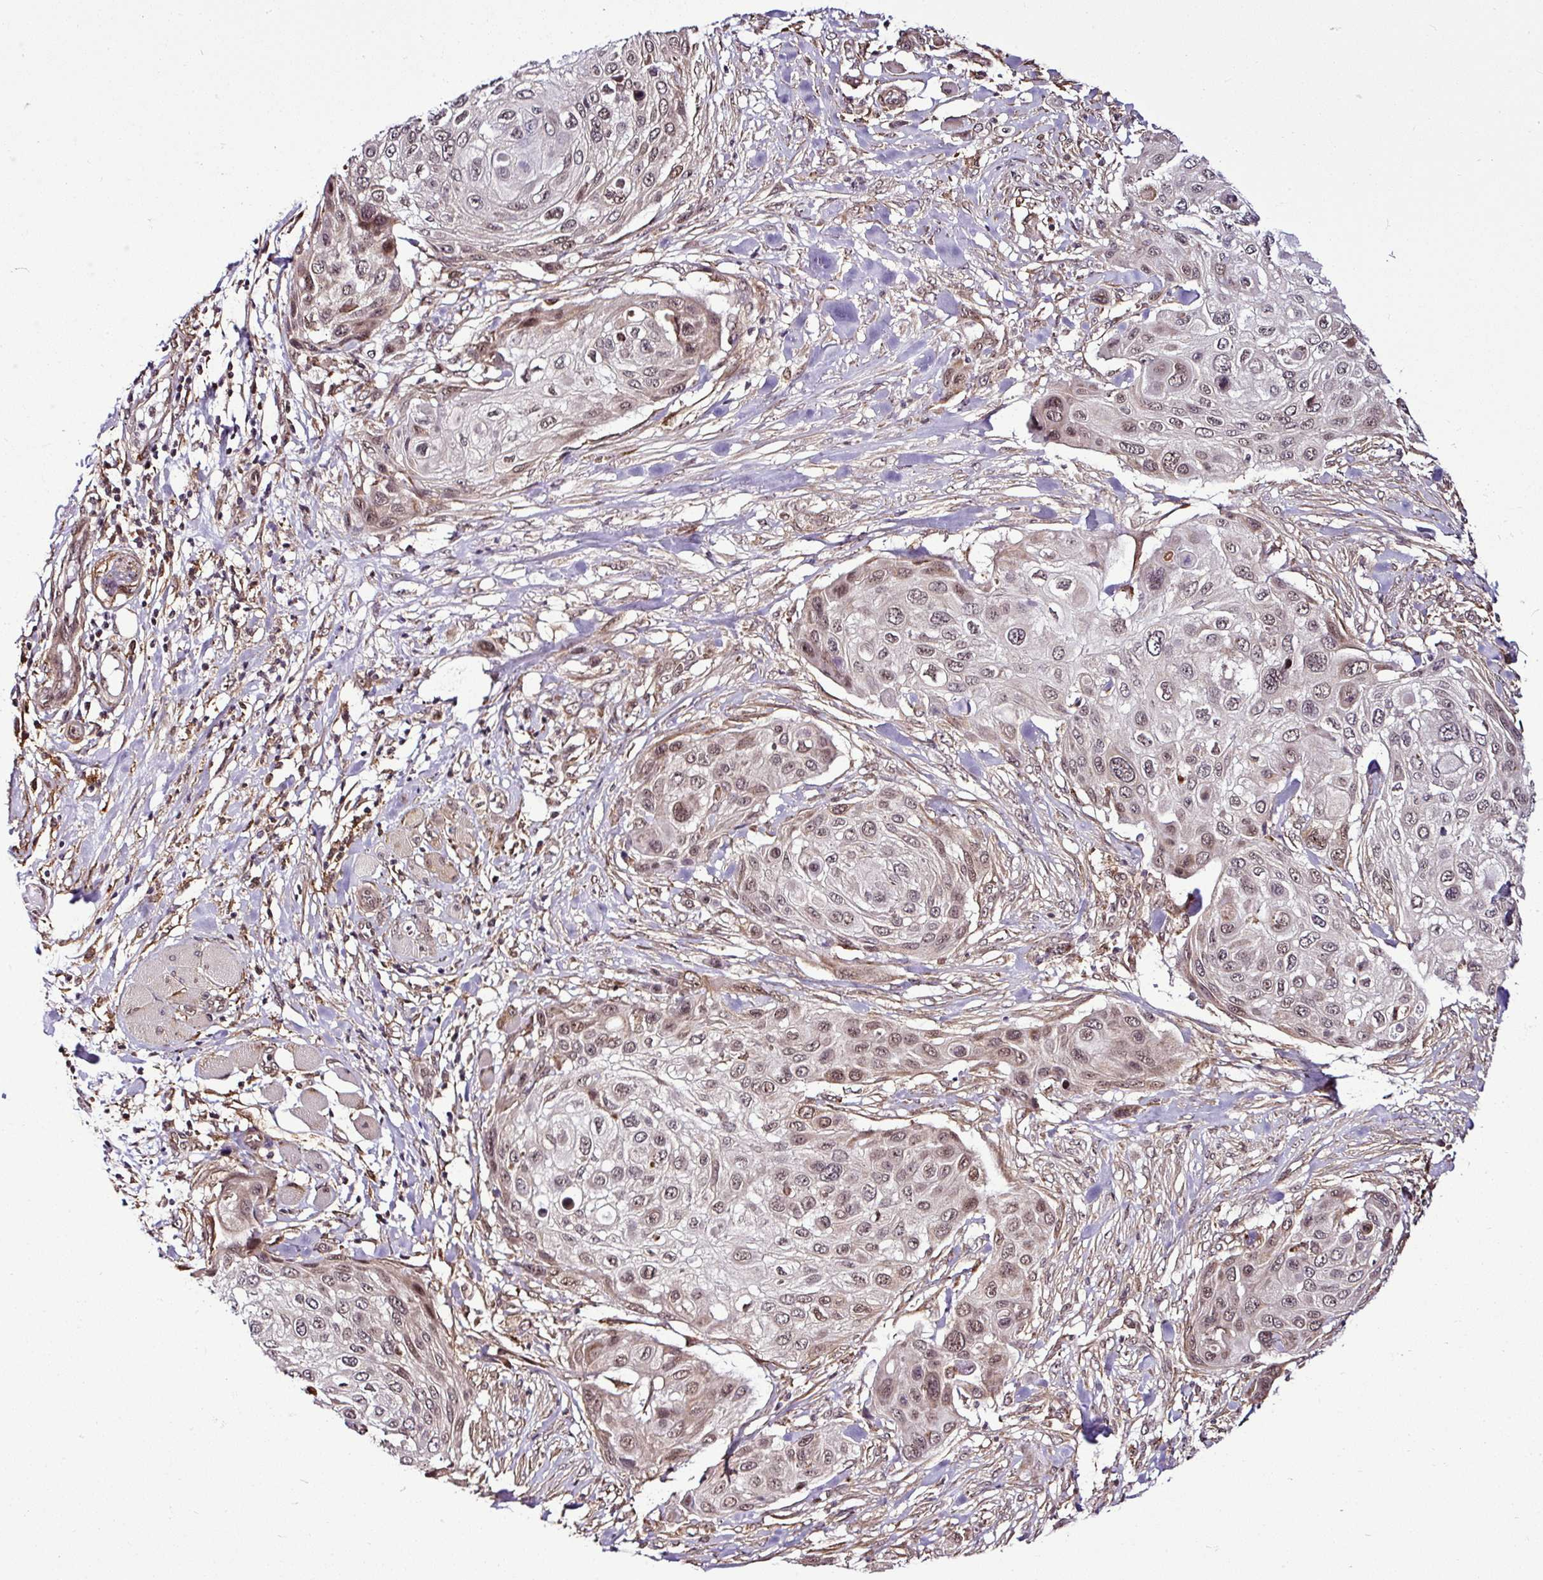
{"staining": {"intensity": "weak", "quantity": "25%-75%", "location": "nuclear"}, "tissue": "skin cancer", "cell_type": "Tumor cells", "image_type": "cancer", "snomed": [{"axis": "morphology", "description": "Squamous cell carcinoma, NOS"}, {"axis": "topography", "description": "Skin"}], "caption": "Tumor cells exhibit low levels of weak nuclear positivity in approximately 25%-75% of cells in skin cancer (squamous cell carcinoma). Nuclei are stained in blue.", "gene": "FAM153A", "patient": {"sex": "female", "age": 87}}